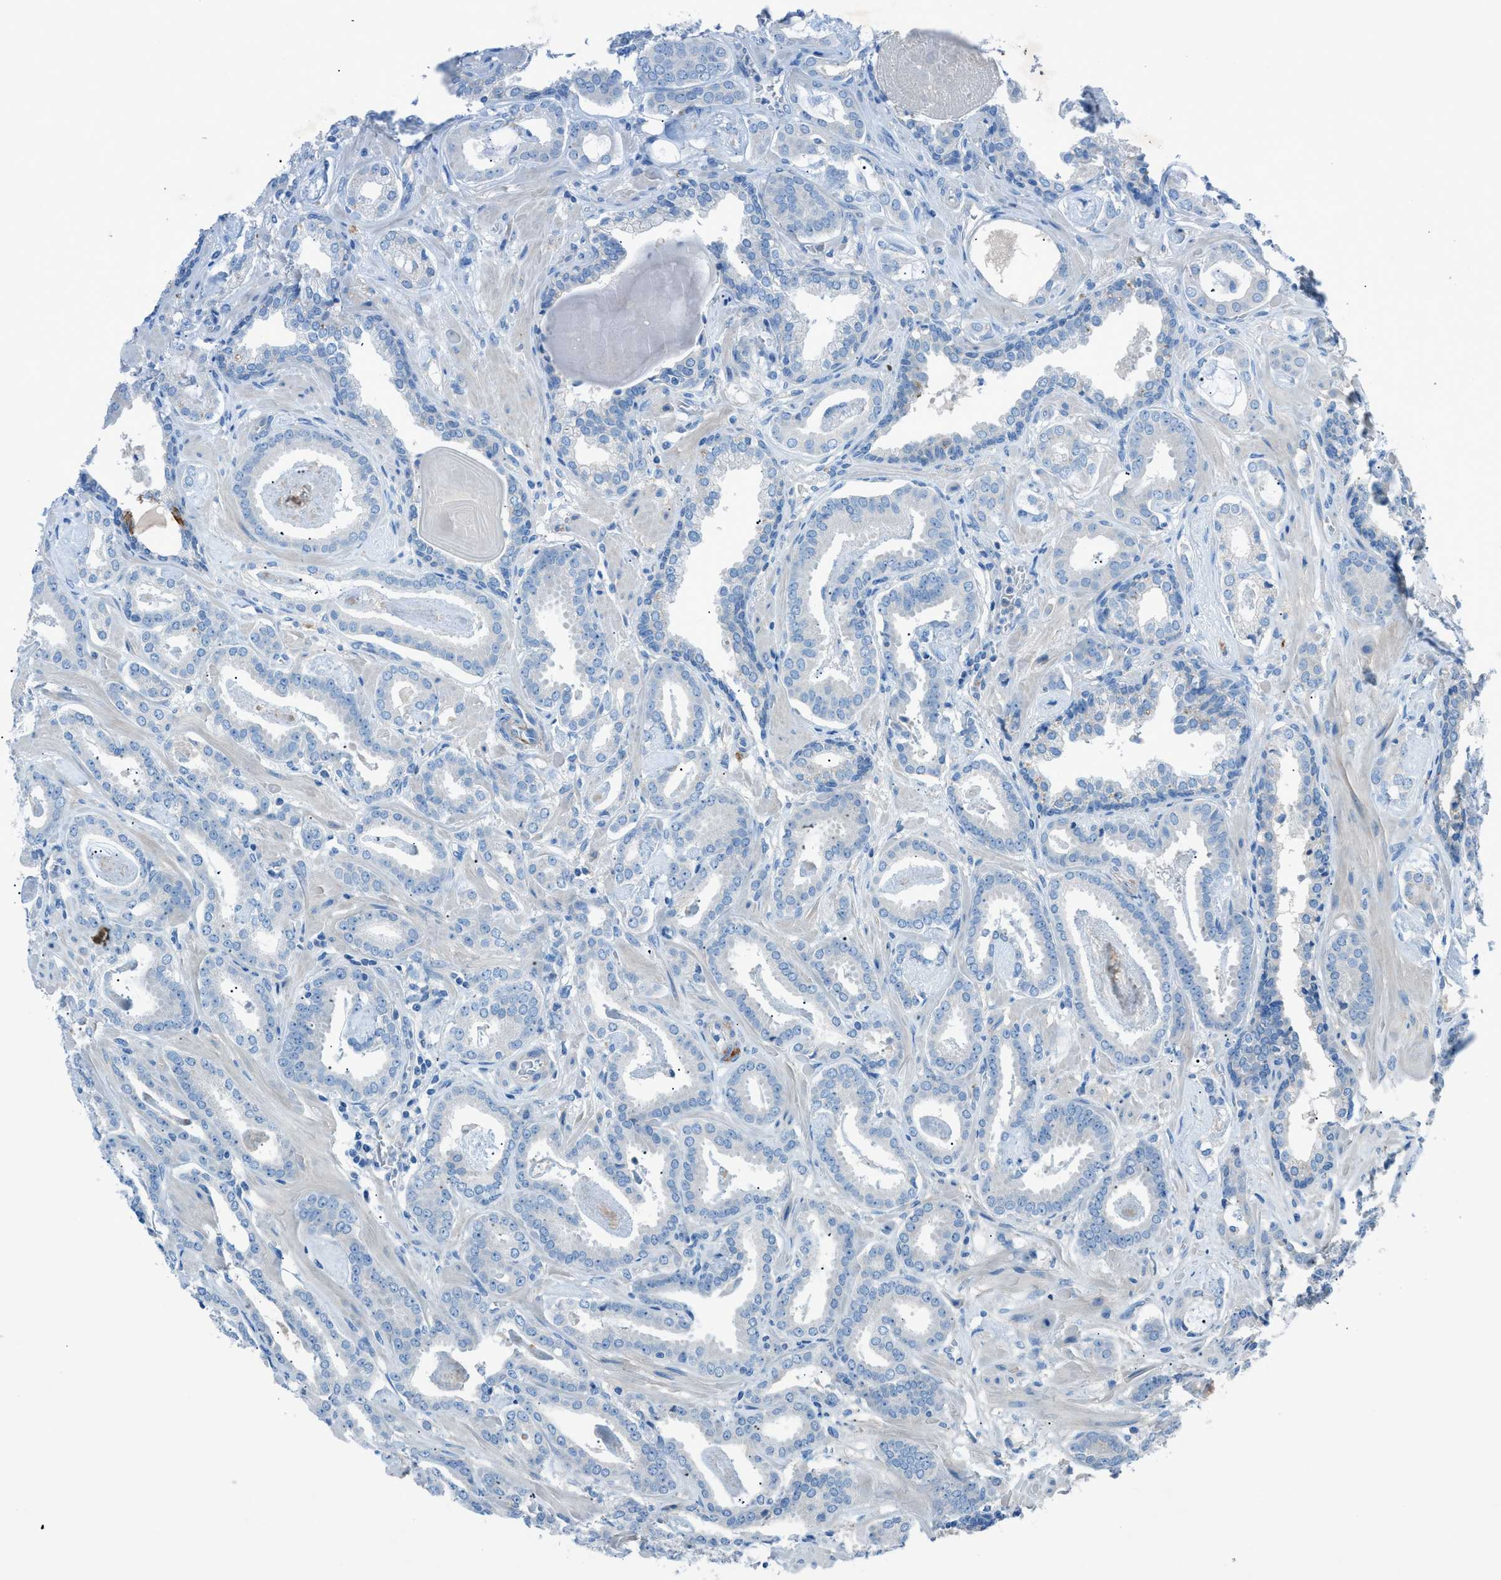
{"staining": {"intensity": "negative", "quantity": "none", "location": "none"}, "tissue": "prostate cancer", "cell_type": "Tumor cells", "image_type": "cancer", "snomed": [{"axis": "morphology", "description": "Adenocarcinoma, Low grade"}, {"axis": "topography", "description": "Prostate"}], "caption": "Immunohistochemistry (IHC) of human low-grade adenocarcinoma (prostate) displays no expression in tumor cells.", "gene": "C5AR2", "patient": {"sex": "male", "age": 53}}